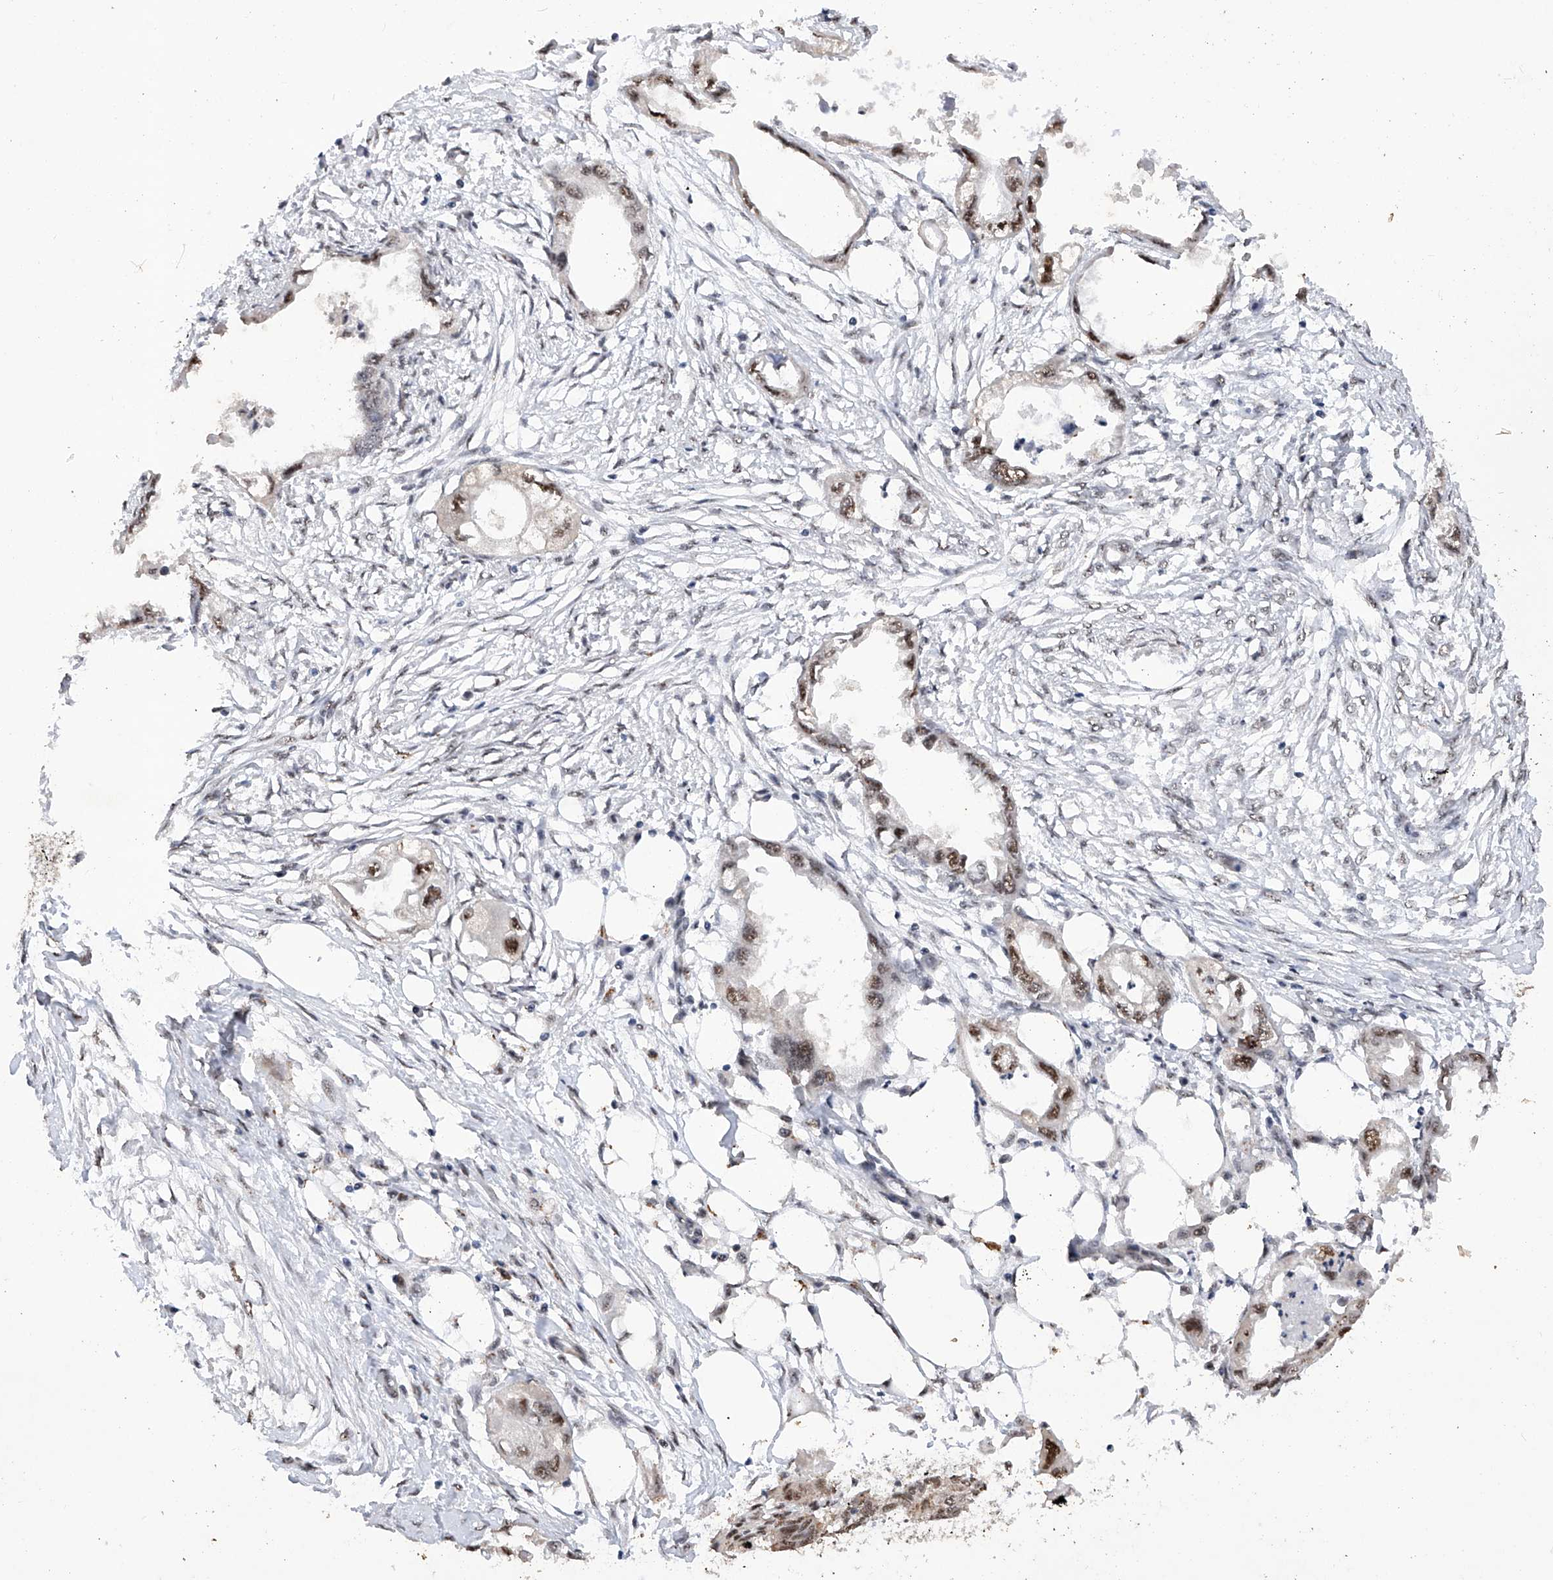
{"staining": {"intensity": "moderate", "quantity": "25%-75%", "location": "nuclear"}, "tissue": "endometrial cancer", "cell_type": "Tumor cells", "image_type": "cancer", "snomed": [{"axis": "morphology", "description": "Adenocarcinoma, NOS"}, {"axis": "morphology", "description": "Adenocarcinoma, metastatic, NOS"}, {"axis": "topography", "description": "Adipose tissue"}, {"axis": "topography", "description": "Endometrium"}], "caption": "Immunohistochemical staining of human adenocarcinoma (endometrial) displays medium levels of moderate nuclear protein staining in about 25%-75% of tumor cells. Immunohistochemistry (ihc) stains the protein in brown and the nuclei are stained blue.", "gene": "NFATC4", "patient": {"sex": "female", "age": 67}}